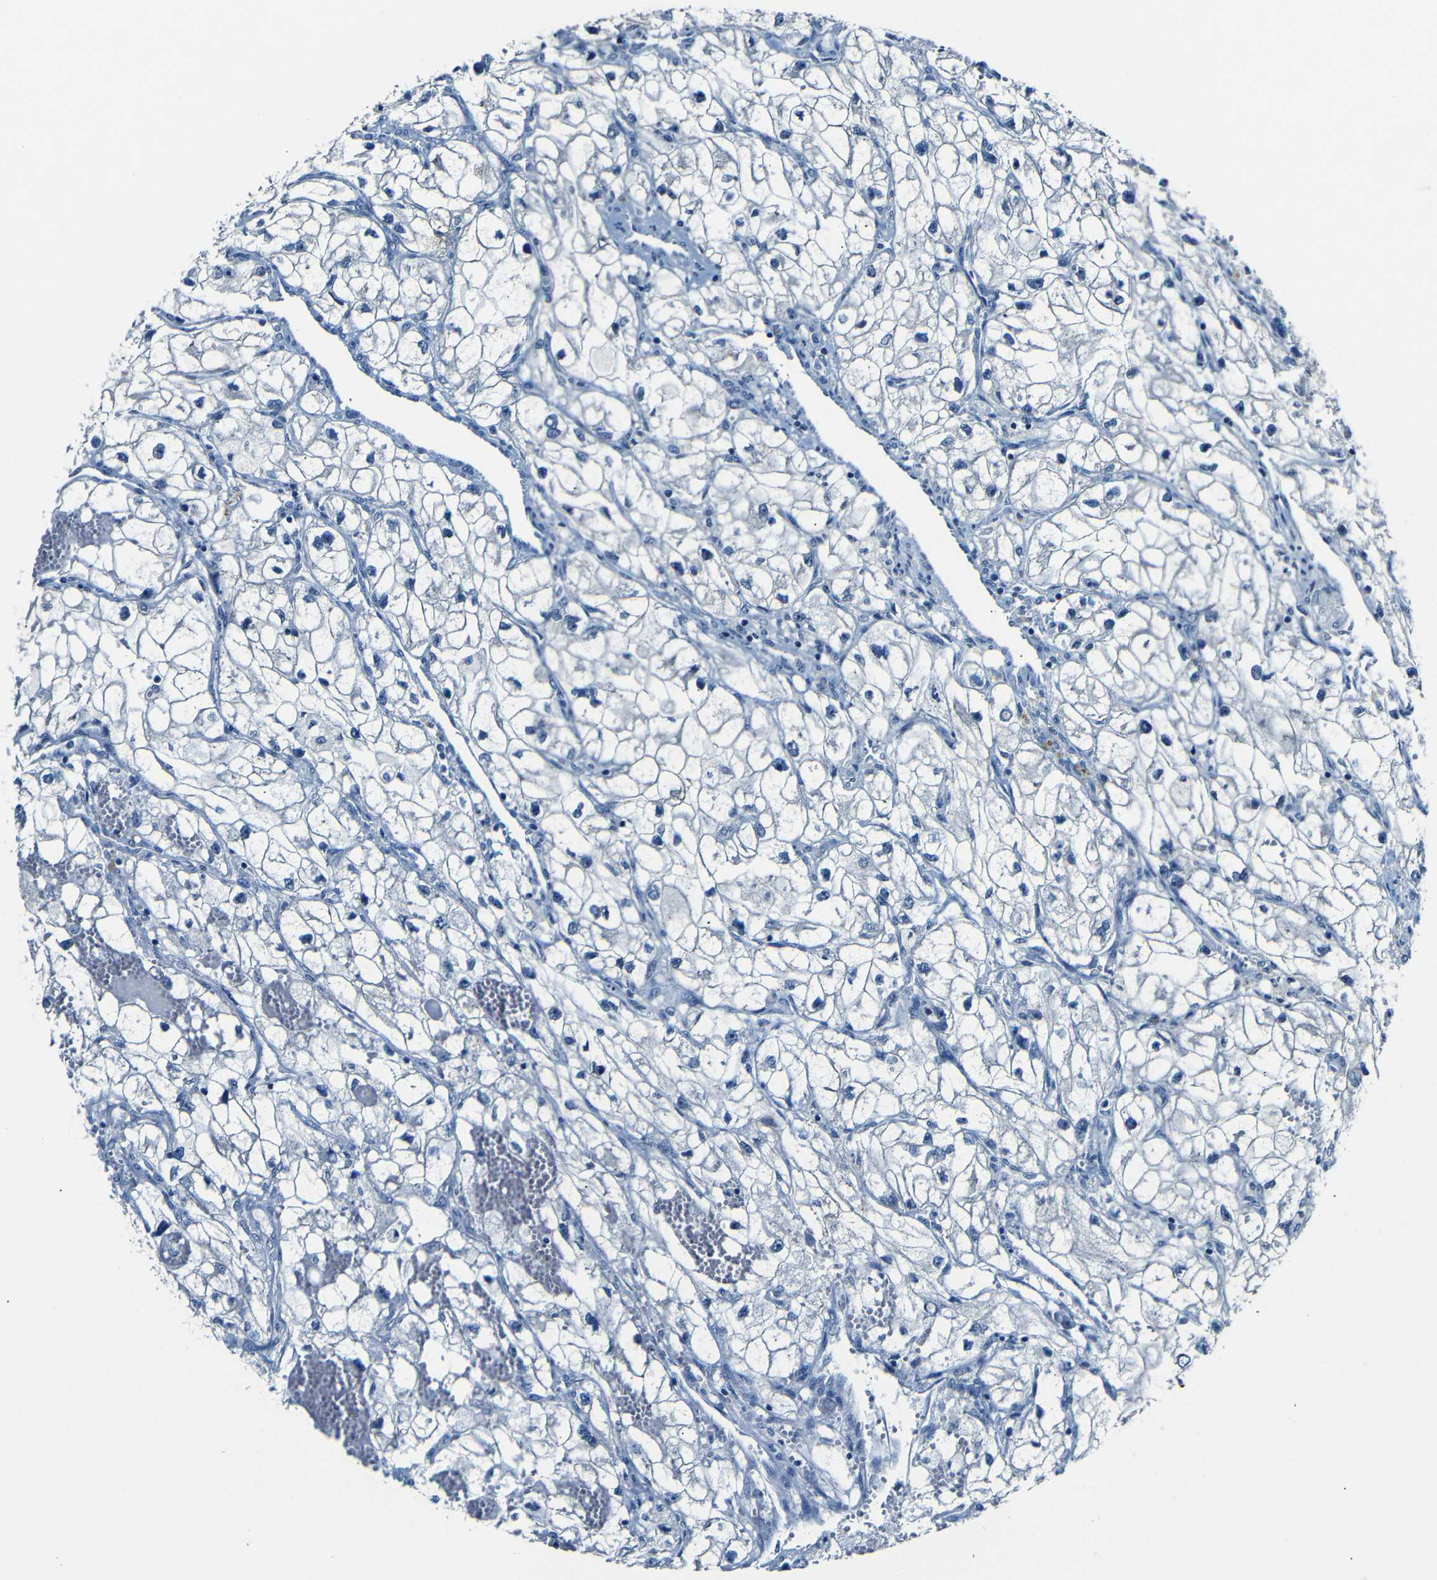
{"staining": {"intensity": "negative", "quantity": "none", "location": "none"}, "tissue": "renal cancer", "cell_type": "Tumor cells", "image_type": "cancer", "snomed": [{"axis": "morphology", "description": "Adenocarcinoma, NOS"}, {"axis": "topography", "description": "Kidney"}], "caption": "Protein analysis of renal cancer displays no significant expression in tumor cells.", "gene": "ANK3", "patient": {"sex": "female", "age": 70}}